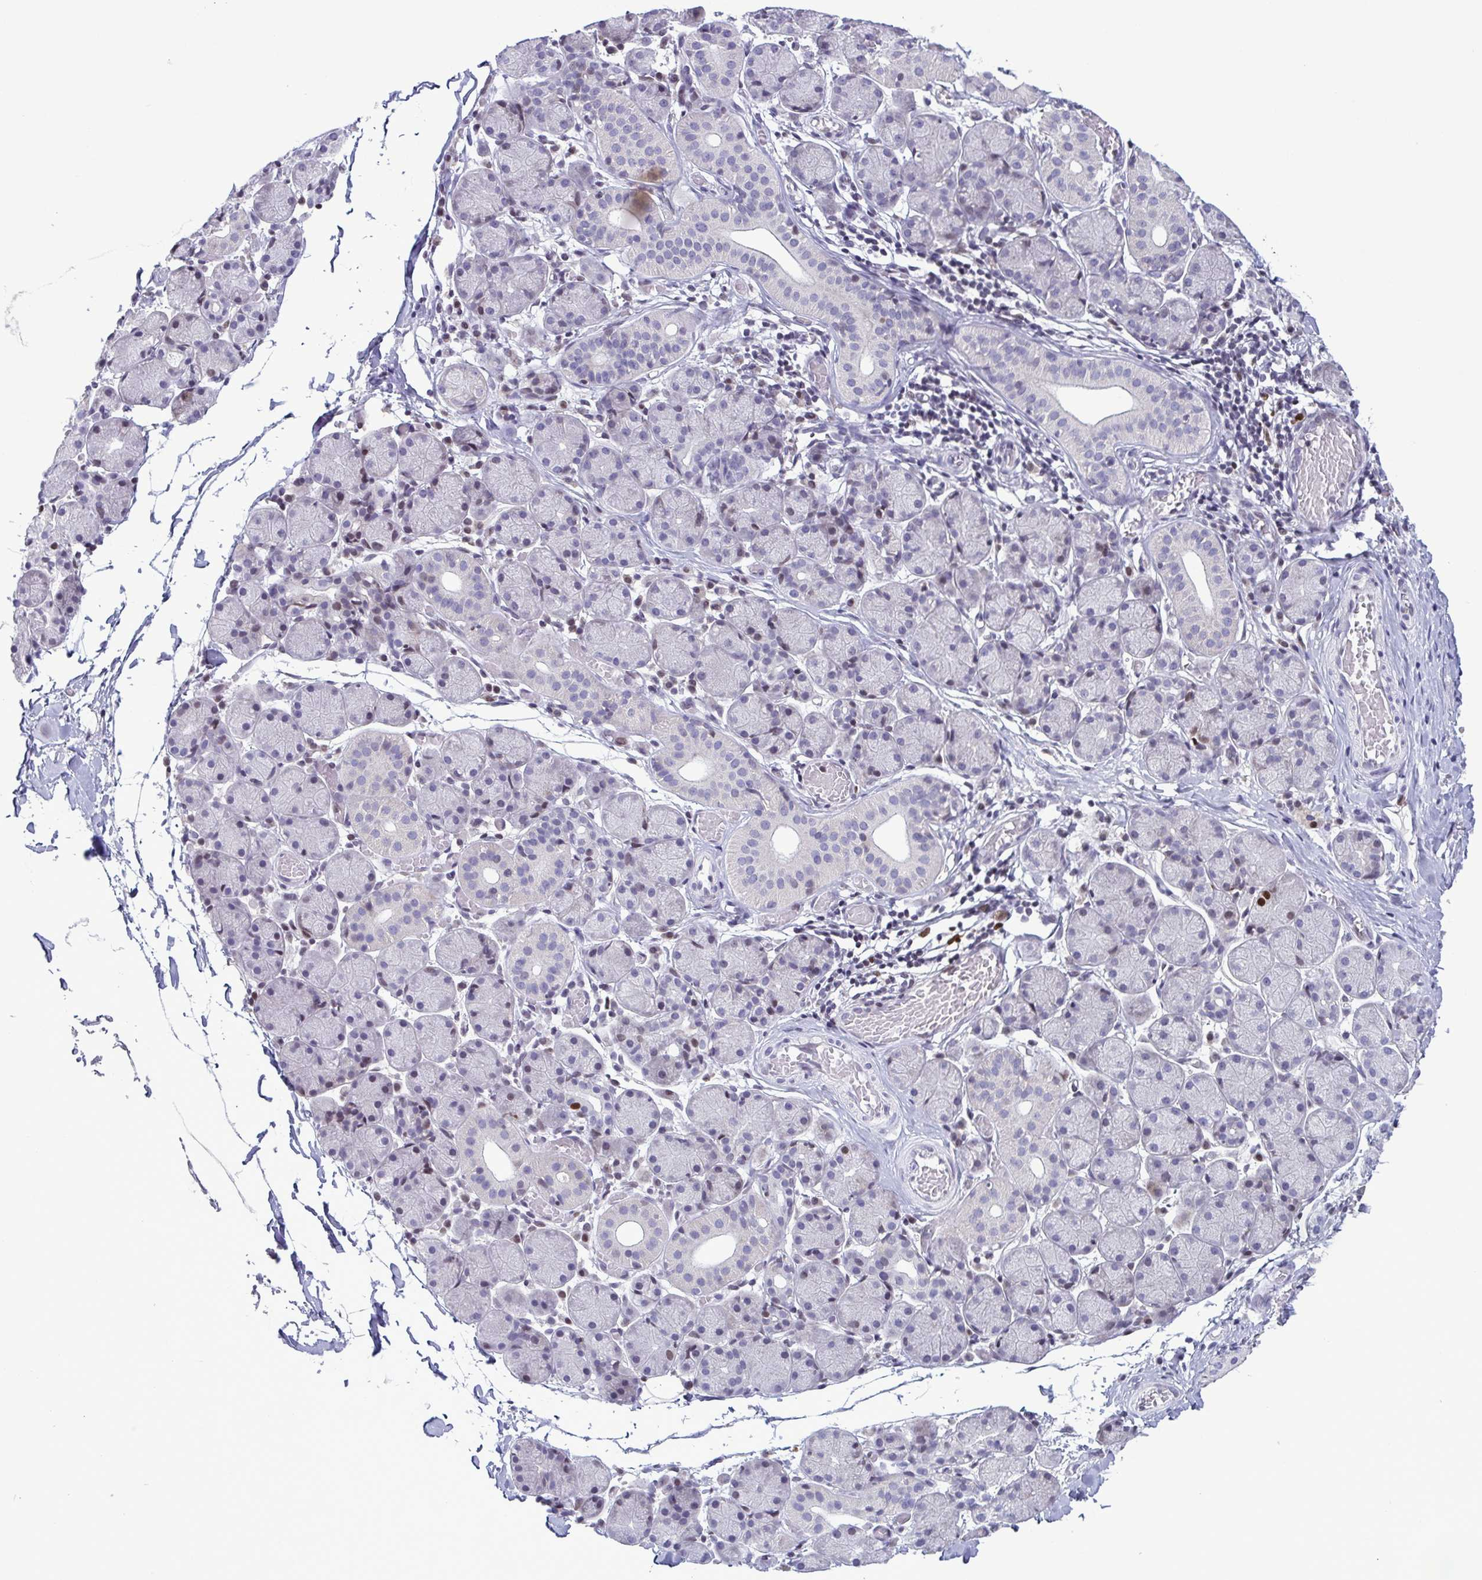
{"staining": {"intensity": "negative", "quantity": "none", "location": "none"}, "tissue": "salivary gland", "cell_type": "Glandular cells", "image_type": "normal", "snomed": [{"axis": "morphology", "description": "Normal tissue, NOS"}, {"axis": "topography", "description": "Salivary gland"}], "caption": "Protein analysis of normal salivary gland shows no significant expression in glandular cells.", "gene": "IRF1", "patient": {"sex": "female", "age": 24}}